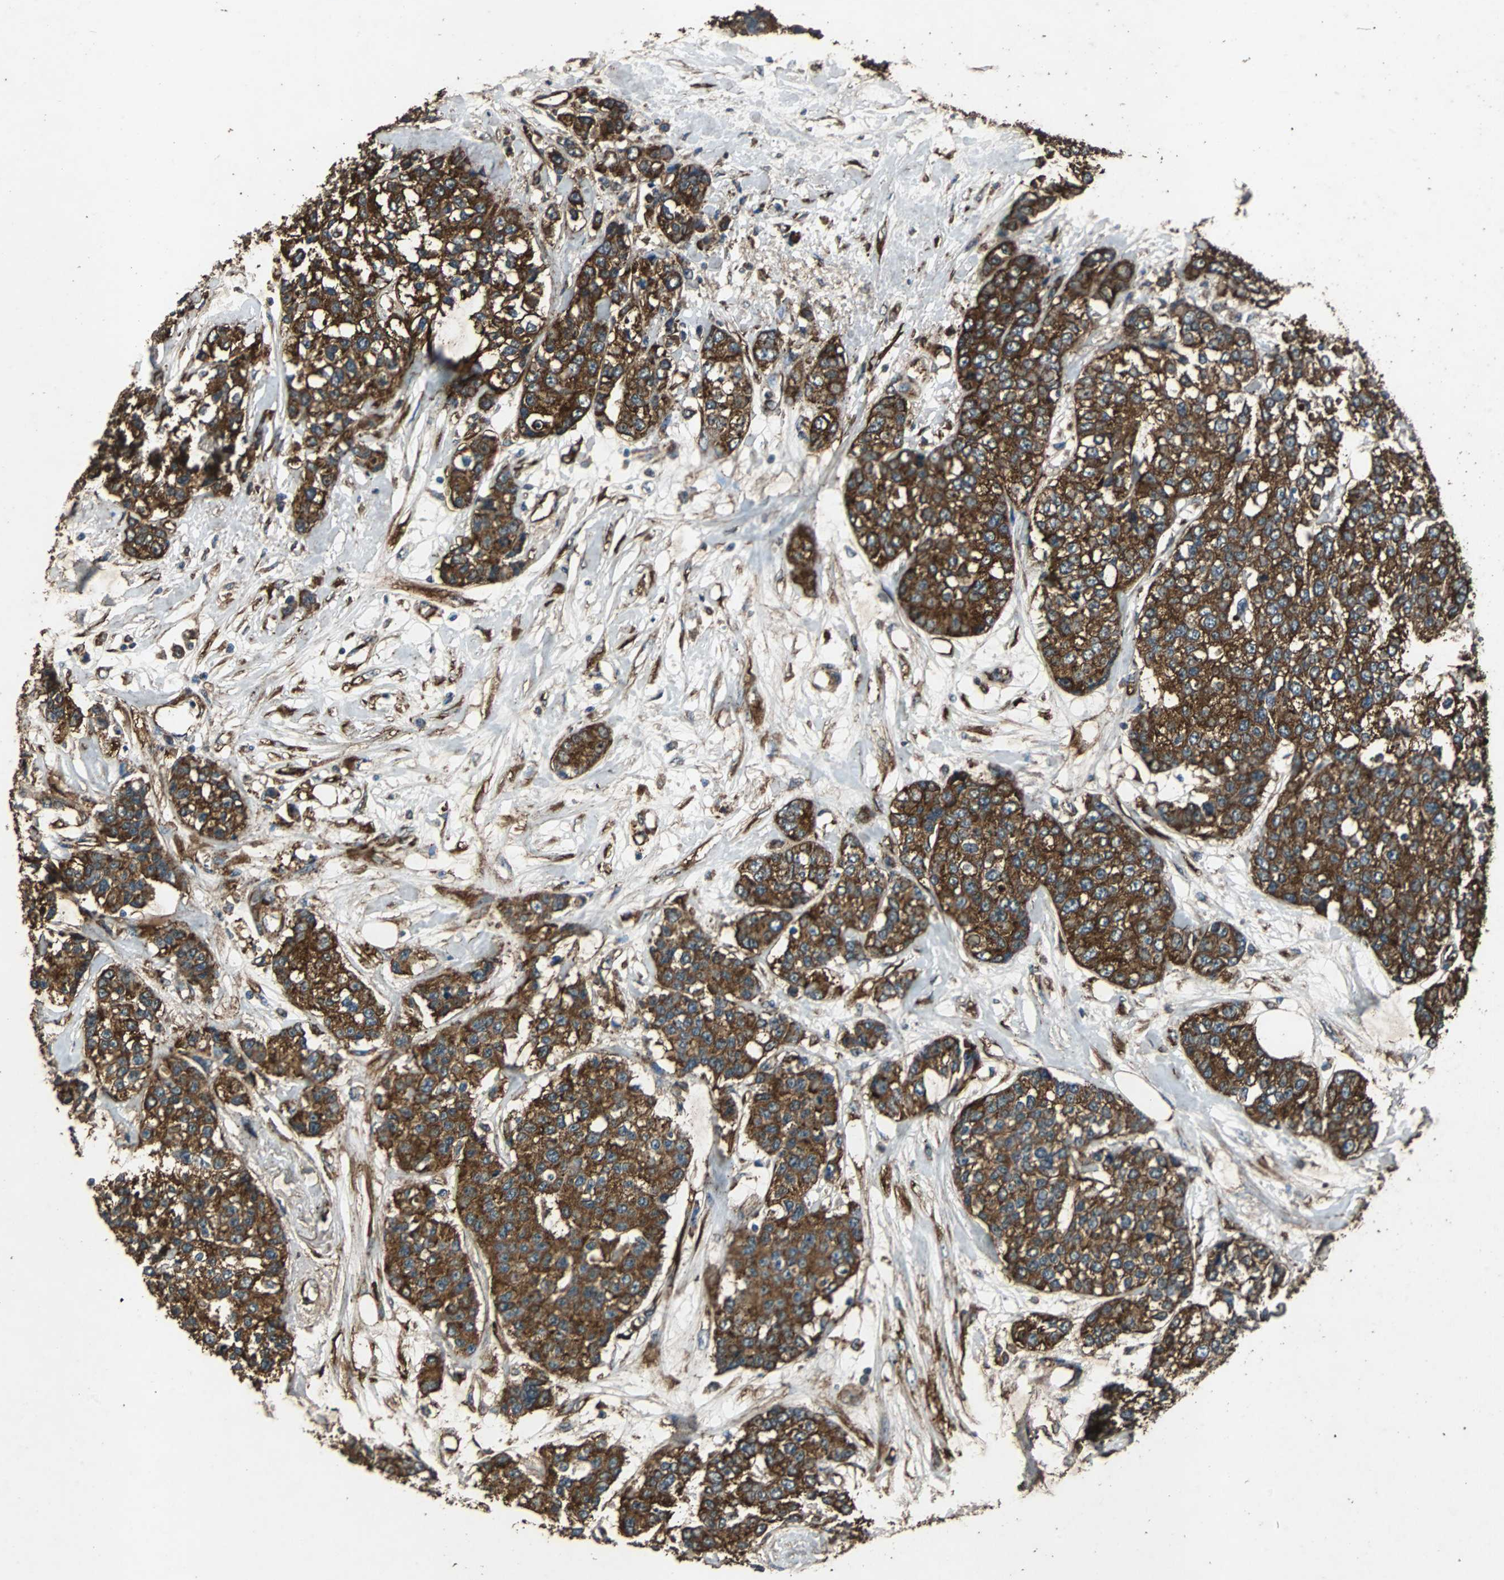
{"staining": {"intensity": "strong", "quantity": ">75%", "location": "cytoplasmic/membranous"}, "tissue": "breast cancer", "cell_type": "Tumor cells", "image_type": "cancer", "snomed": [{"axis": "morphology", "description": "Duct carcinoma"}, {"axis": "topography", "description": "Breast"}], "caption": "Immunohistochemistry image of human breast cancer (intraductal carcinoma) stained for a protein (brown), which exhibits high levels of strong cytoplasmic/membranous expression in approximately >75% of tumor cells.", "gene": "NAA10", "patient": {"sex": "female", "age": 51}}